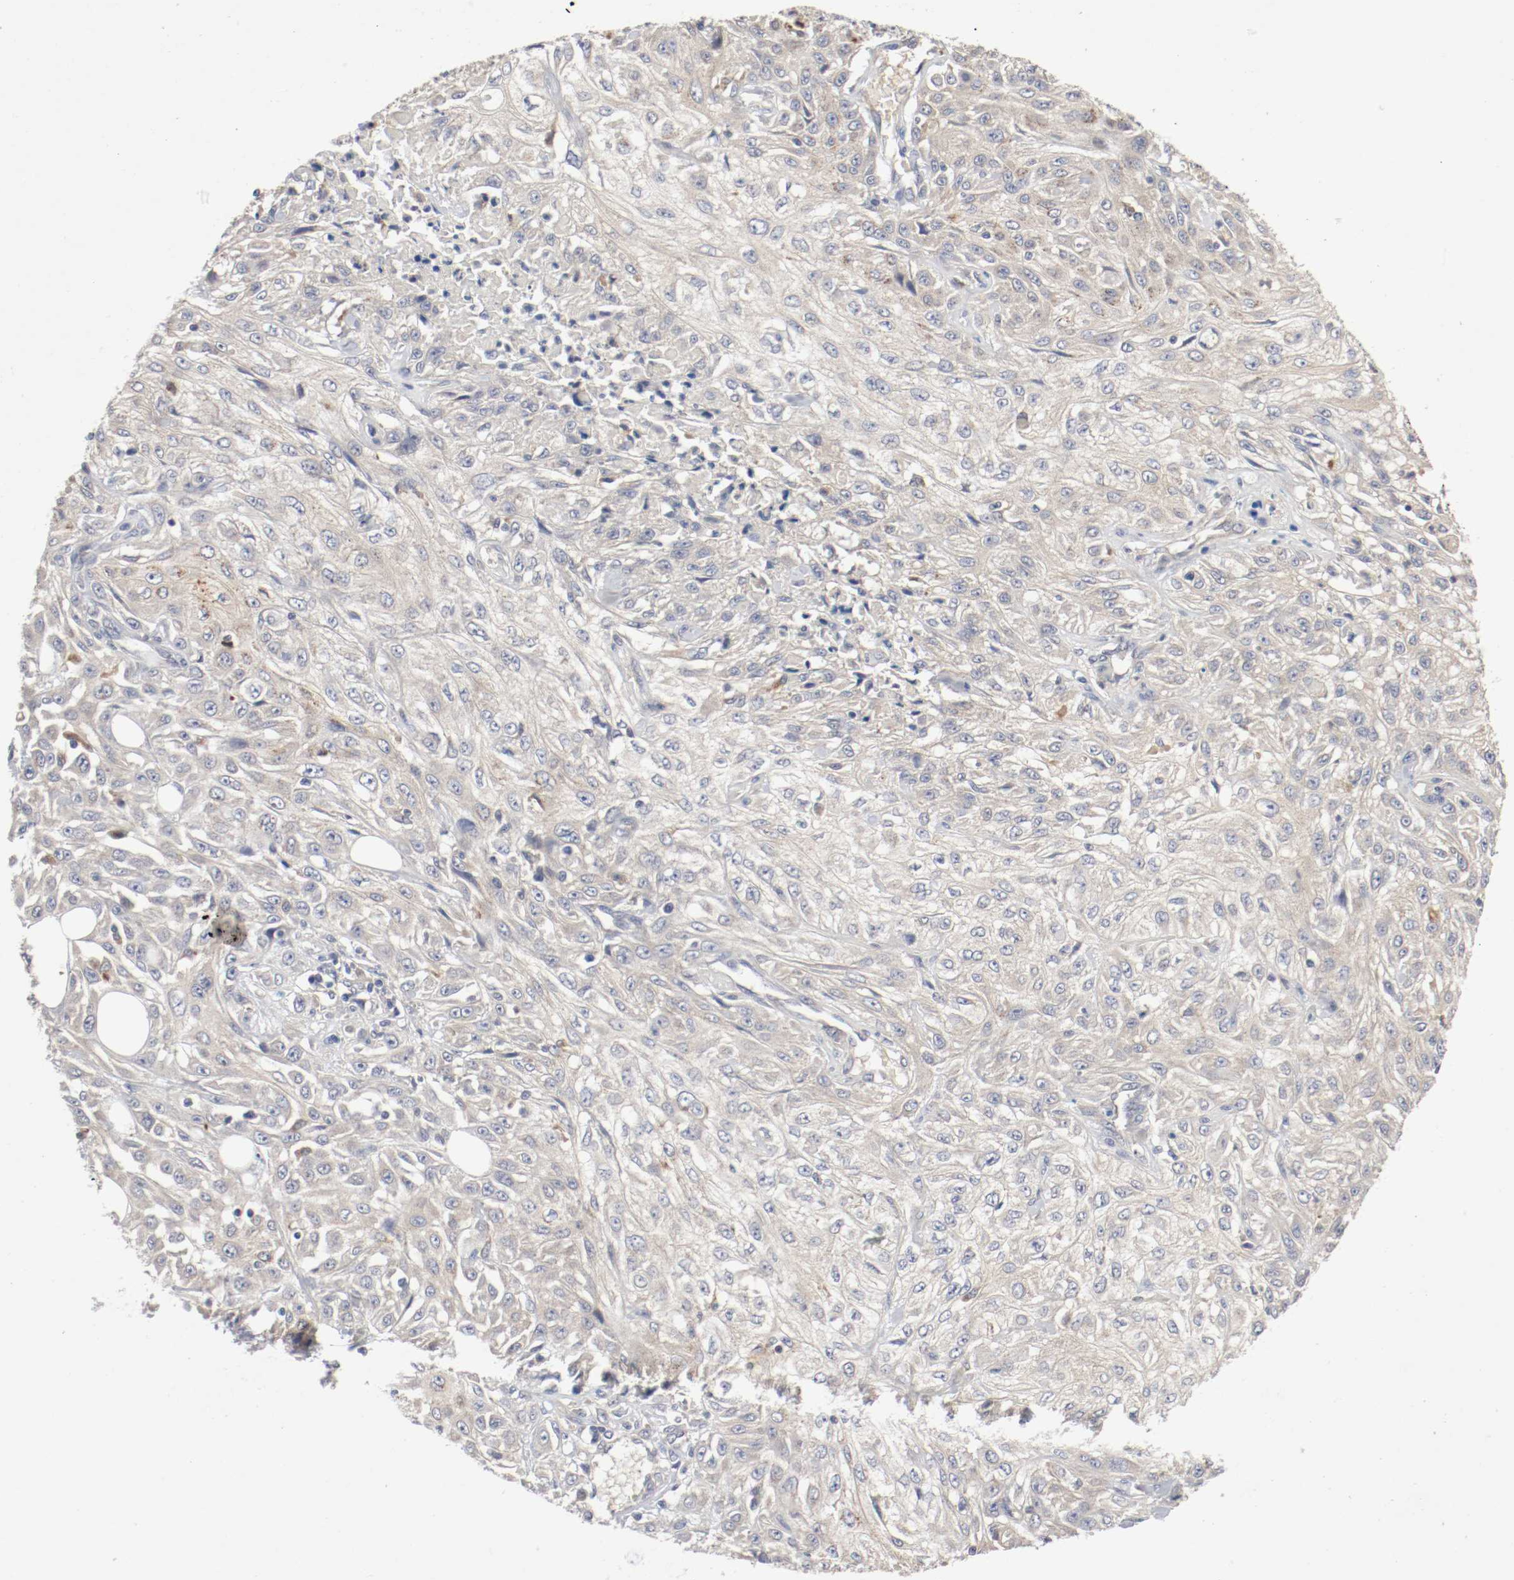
{"staining": {"intensity": "weak", "quantity": "25%-75%", "location": "cytoplasmic/membranous"}, "tissue": "skin cancer", "cell_type": "Tumor cells", "image_type": "cancer", "snomed": [{"axis": "morphology", "description": "Squamous cell carcinoma, NOS"}, {"axis": "topography", "description": "Skin"}], "caption": "High-magnification brightfield microscopy of skin squamous cell carcinoma stained with DAB (3,3'-diaminobenzidine) (brown) and counterstained with hematoxylin (blue). tumor cells exhibit weak cytoplasmic/membranous staining is appreciated in about25%-75% of cells.", "gene": "REN", "patient": {"sex": "male", "age": 75}}